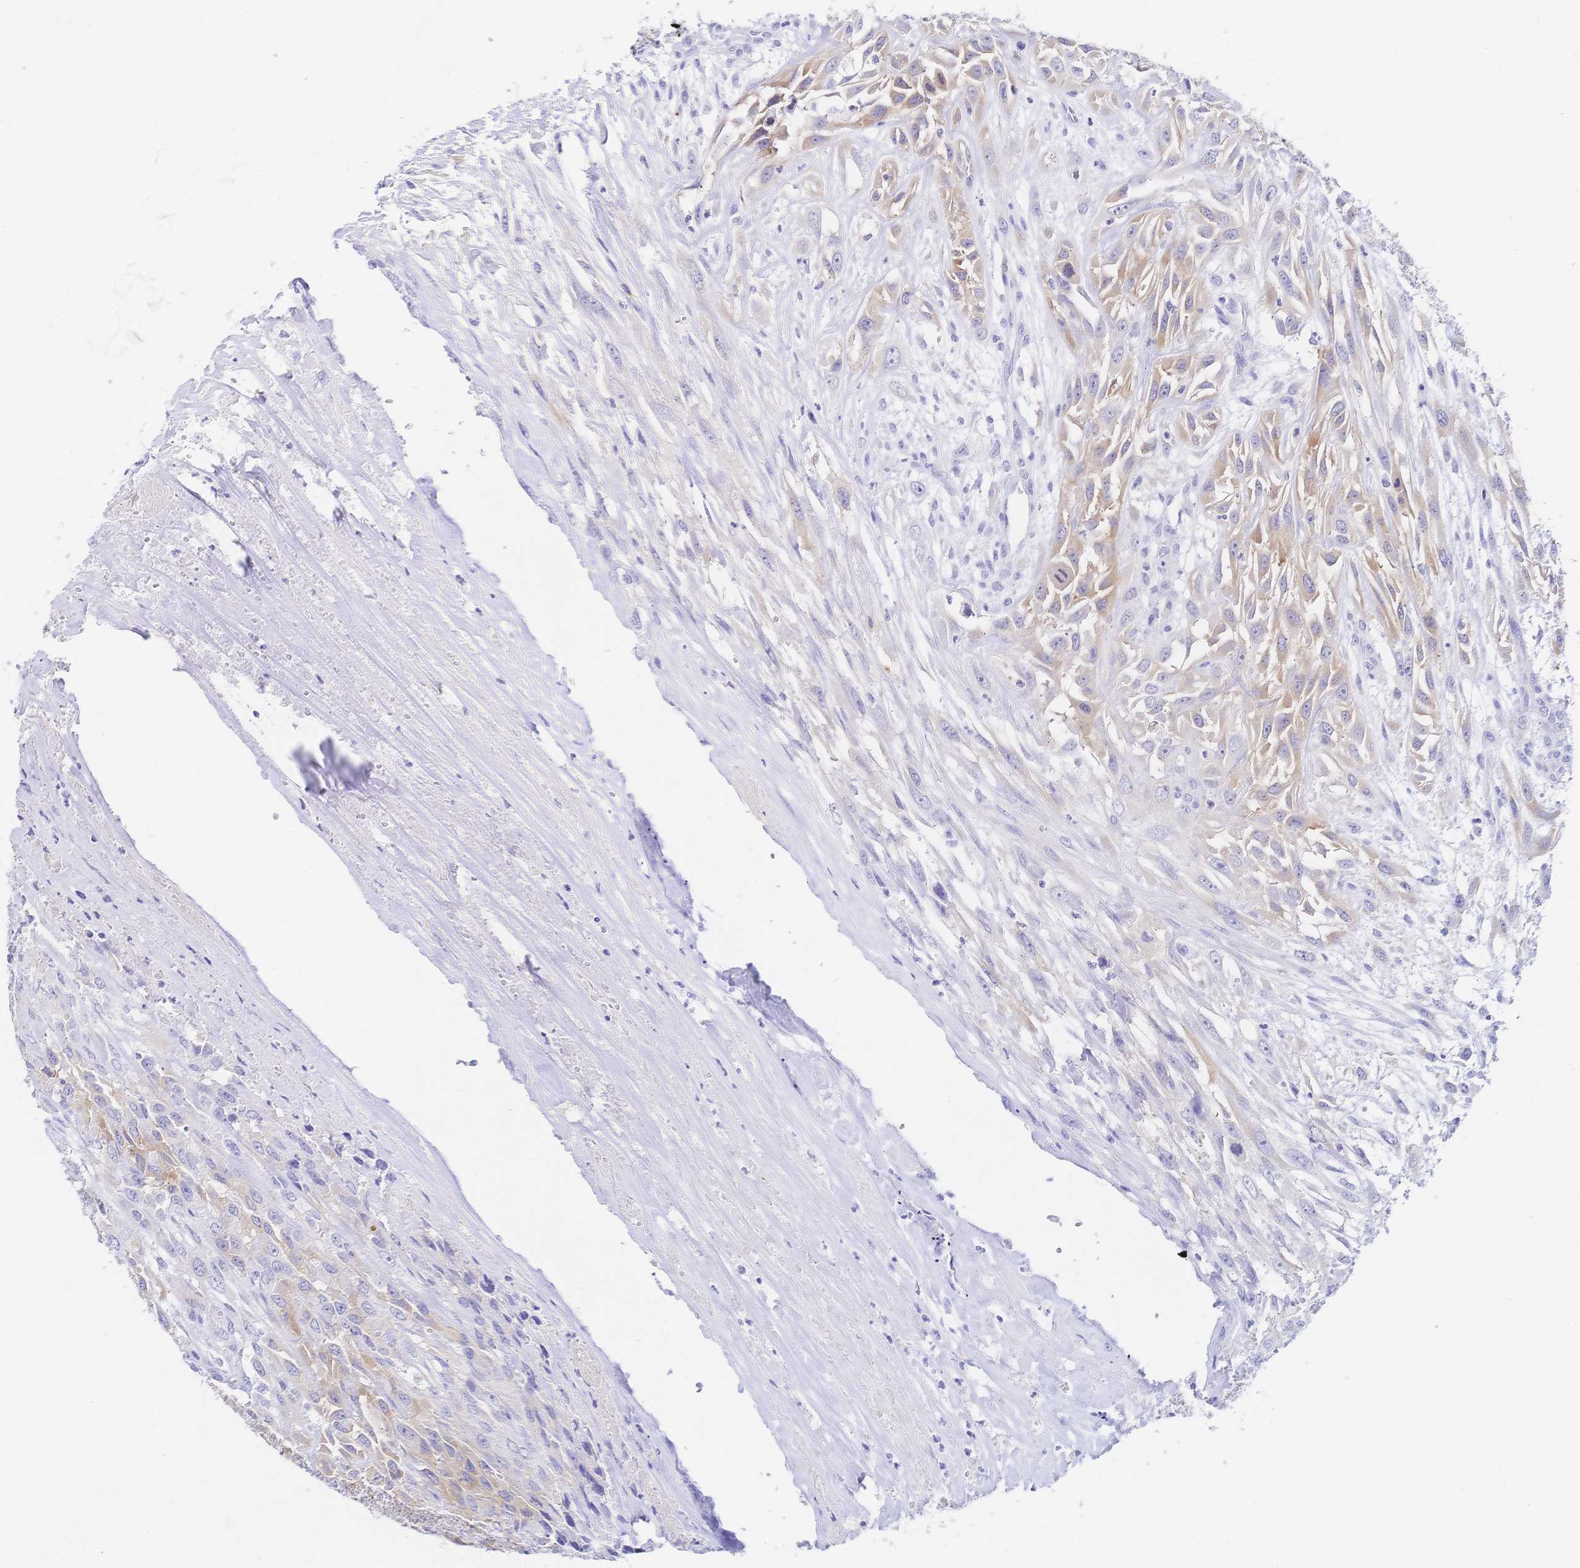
{"staining": {"intensity": "weak", "quantity": "<25%", "location": "cytoplasmic/membranous"}, "tissue": "urothelial cancer", "cell_type": "Tumor cells", "image_type": "cancer", "snomed": [{"axis": "morphology", "description": "Urothelial carcinoma, High grade"}, {"axis": "topography", "description": "Urinary bladder"}], "caption": "Micrograph shows no protein positivity in tumor cells of urothelial cancer tissue.", "gene": "RRM1", "patient": {"sex": "male", "age": 67}}